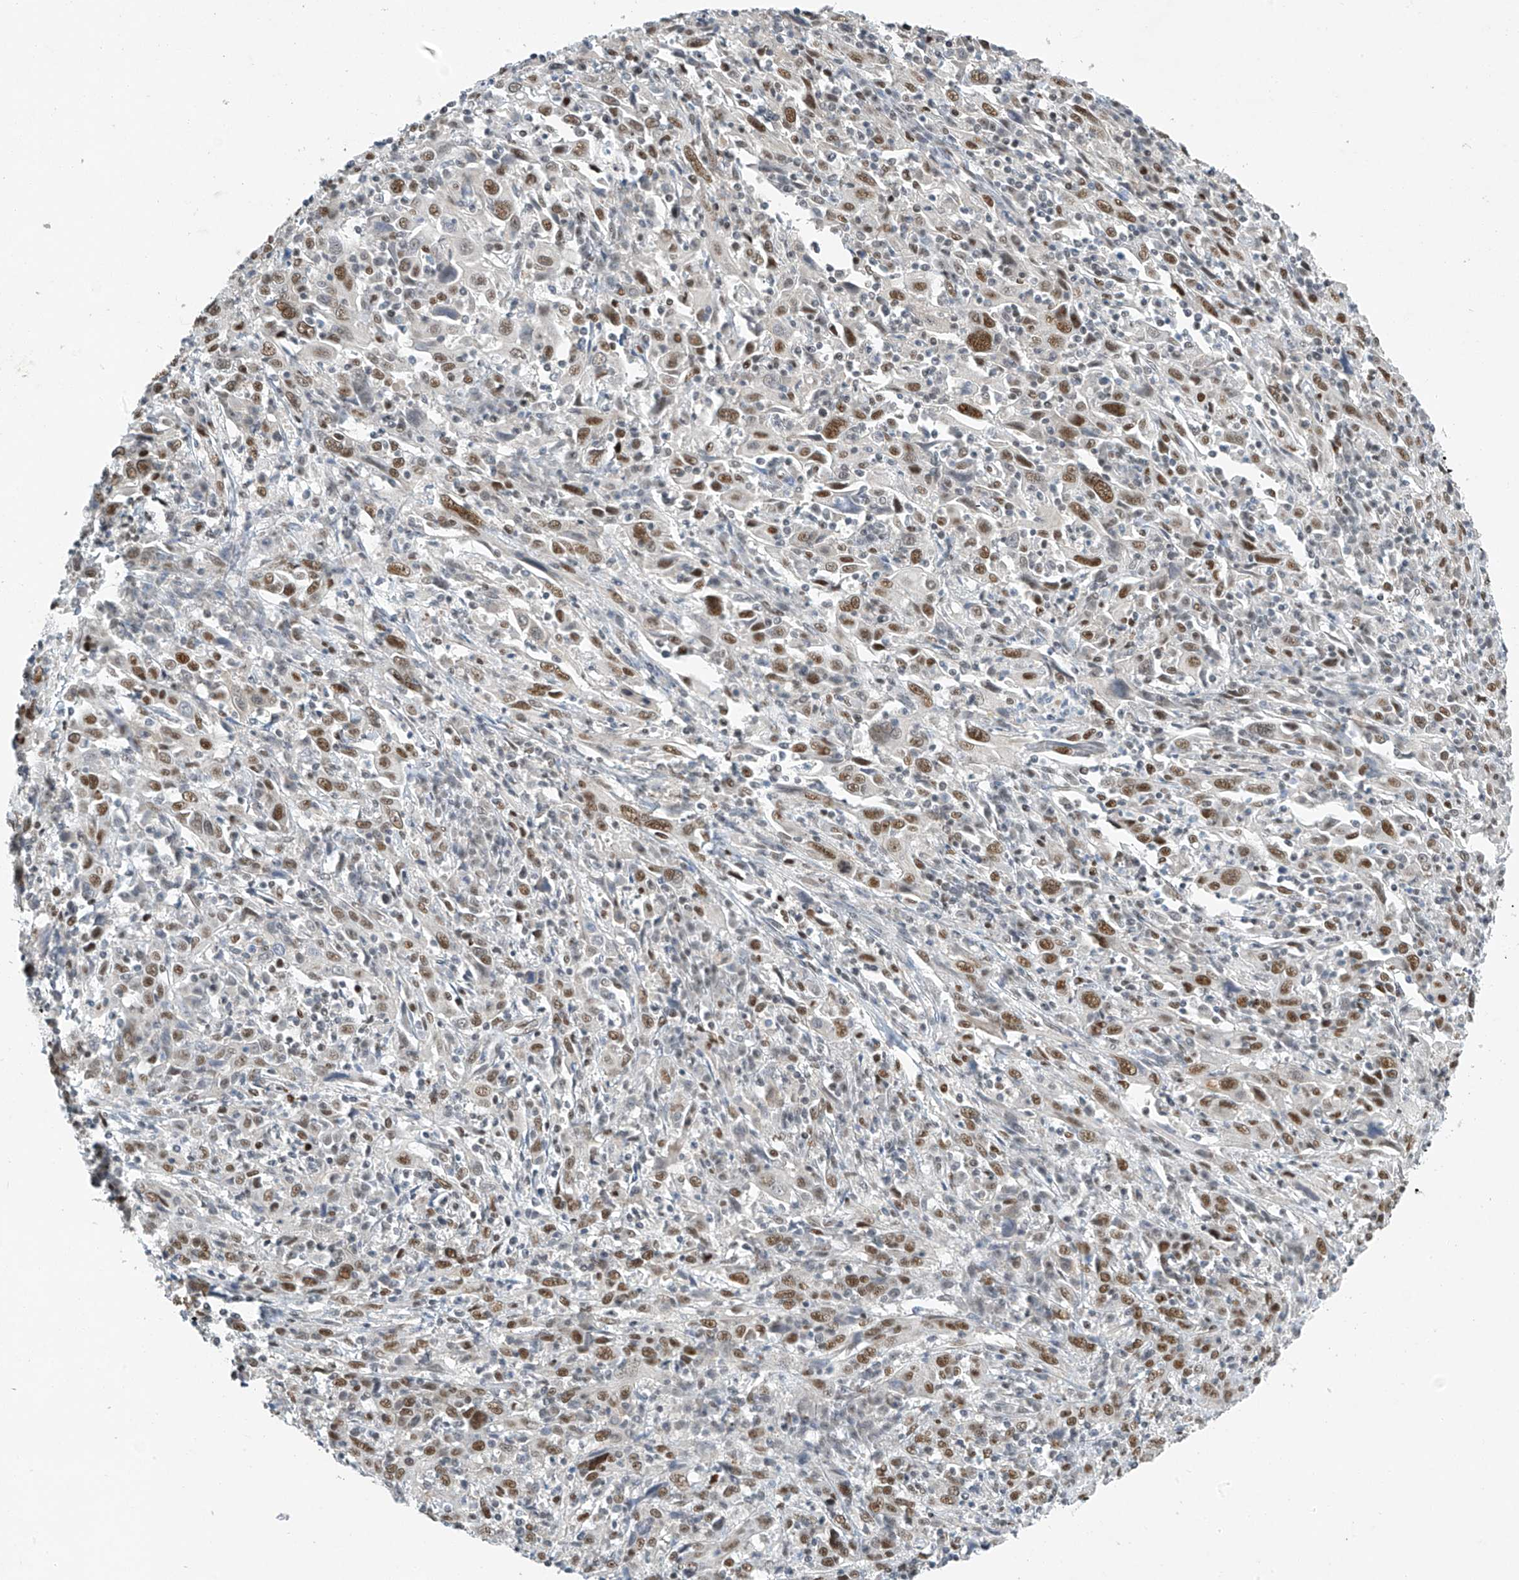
{"staining": {"intensity": "moderate", "quantity": ">75%", "location": "nuclear"}, "tissue": "cervical cancer", "cell_type": "Tumor cells", "image_type": "cancer", "snomed": [{"axis": "morphology", "description": "Squamous cell carcinoma, NOS"}, {"axis": "topography", "description": "Cervix"}], "caption": "Immunohistochemistry of squamous cell carcinoma (cervical) demonstrates medium levels of moderate nuclear expression in about >75% of tumor cells.", "gene": "TAF8", "patient": {"sex": "female", "age": 46}}